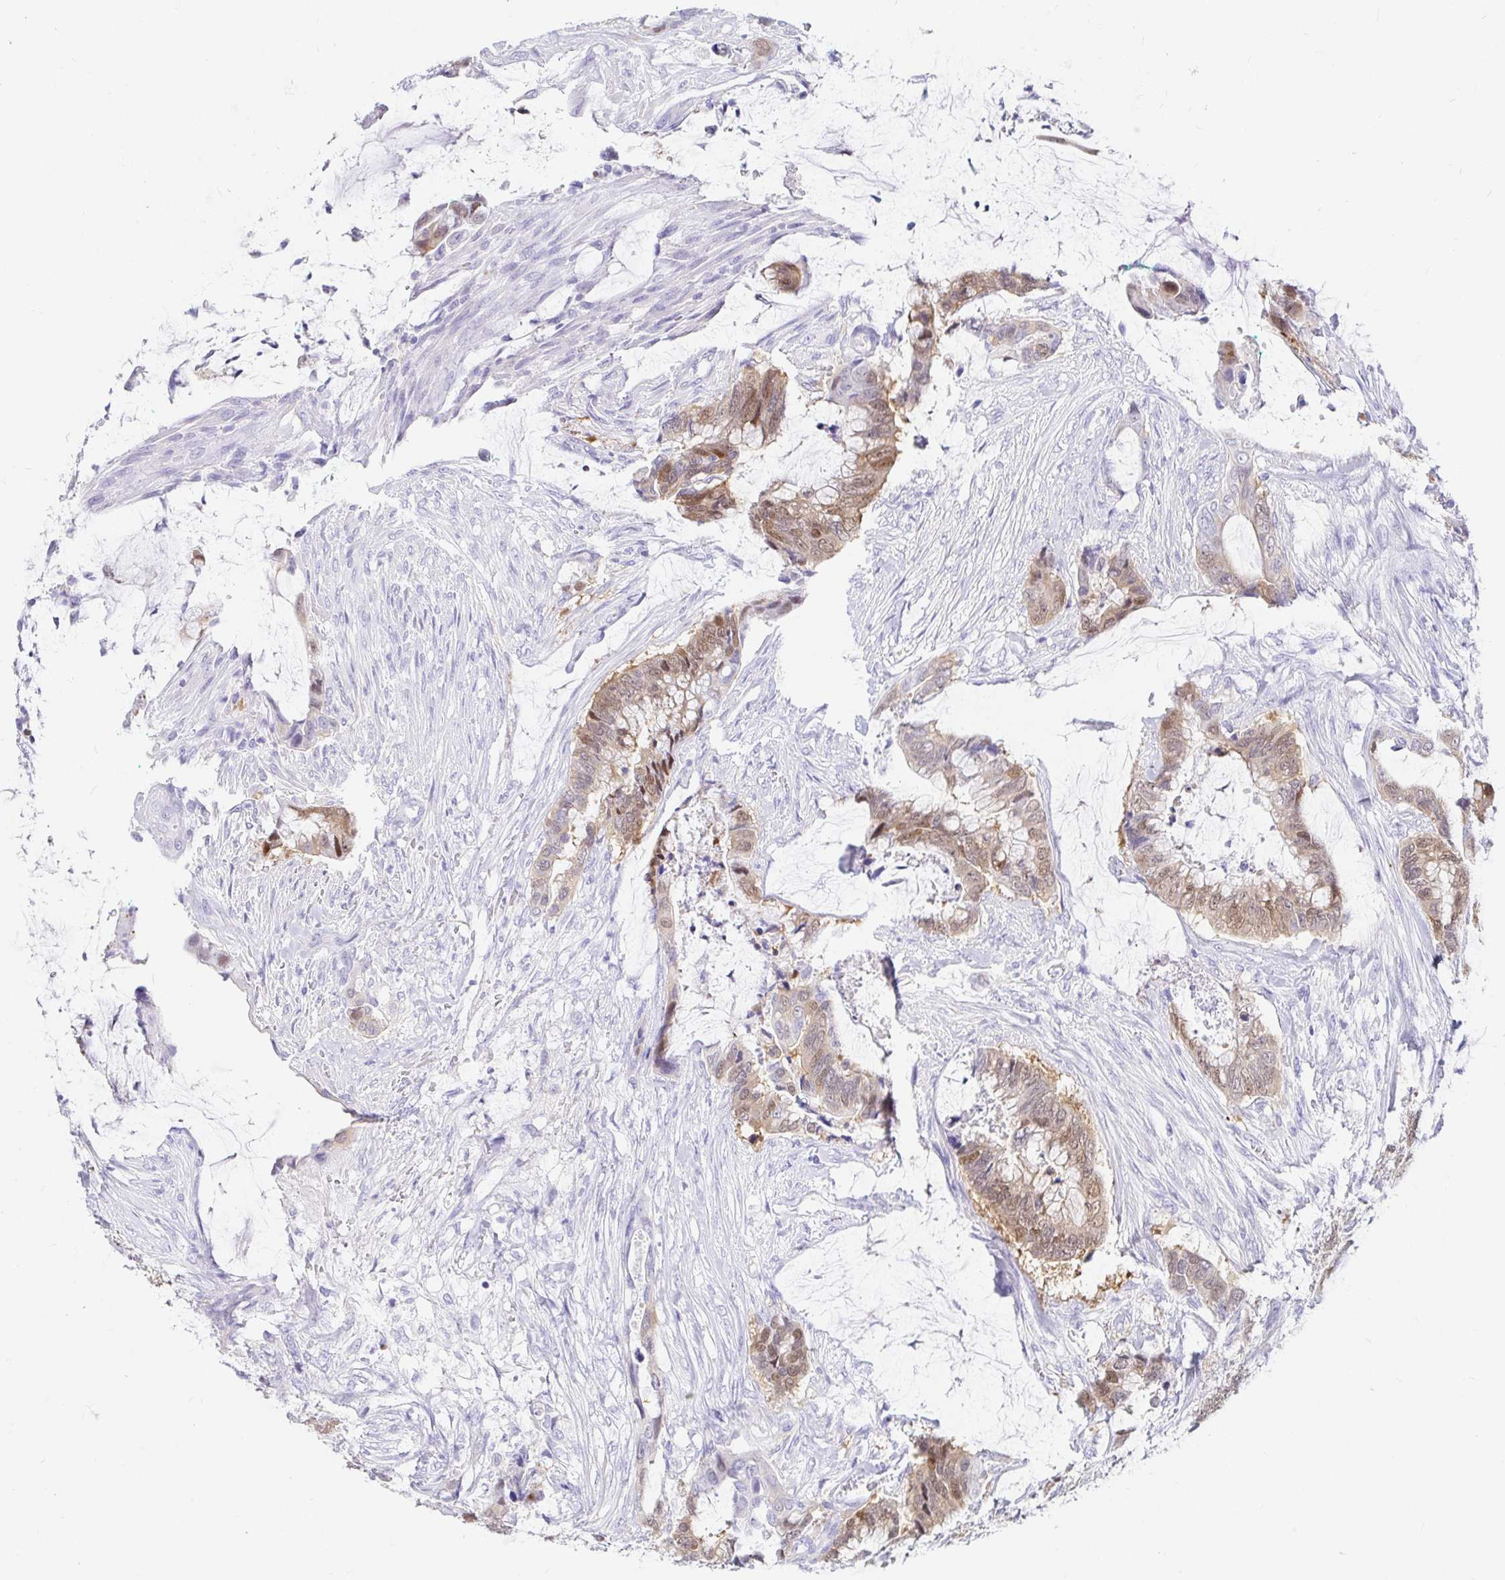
{"staining": {"intensity": "weak", "quantity": "25%-75%", "location": "cytoplasmic/membranous,nuclear"}, "tissue": "colorectal cancer", "cell_type": "Tumor cells", "image_type": "cancer", "snomed": [{"axis": "morphology", "description": "Adenocarcinoma, NOS"}, {"axis": "topography", "description": "Rectum"}], "caption": "A brown stain labels weak cytoplasmic/membranous and nuclear positivity of a protein in human colorectal cancer (adenocarcinoma) tumor cells.", "gene": "PPP1R1B", "patient": {"sex": "female", "age": 59}}